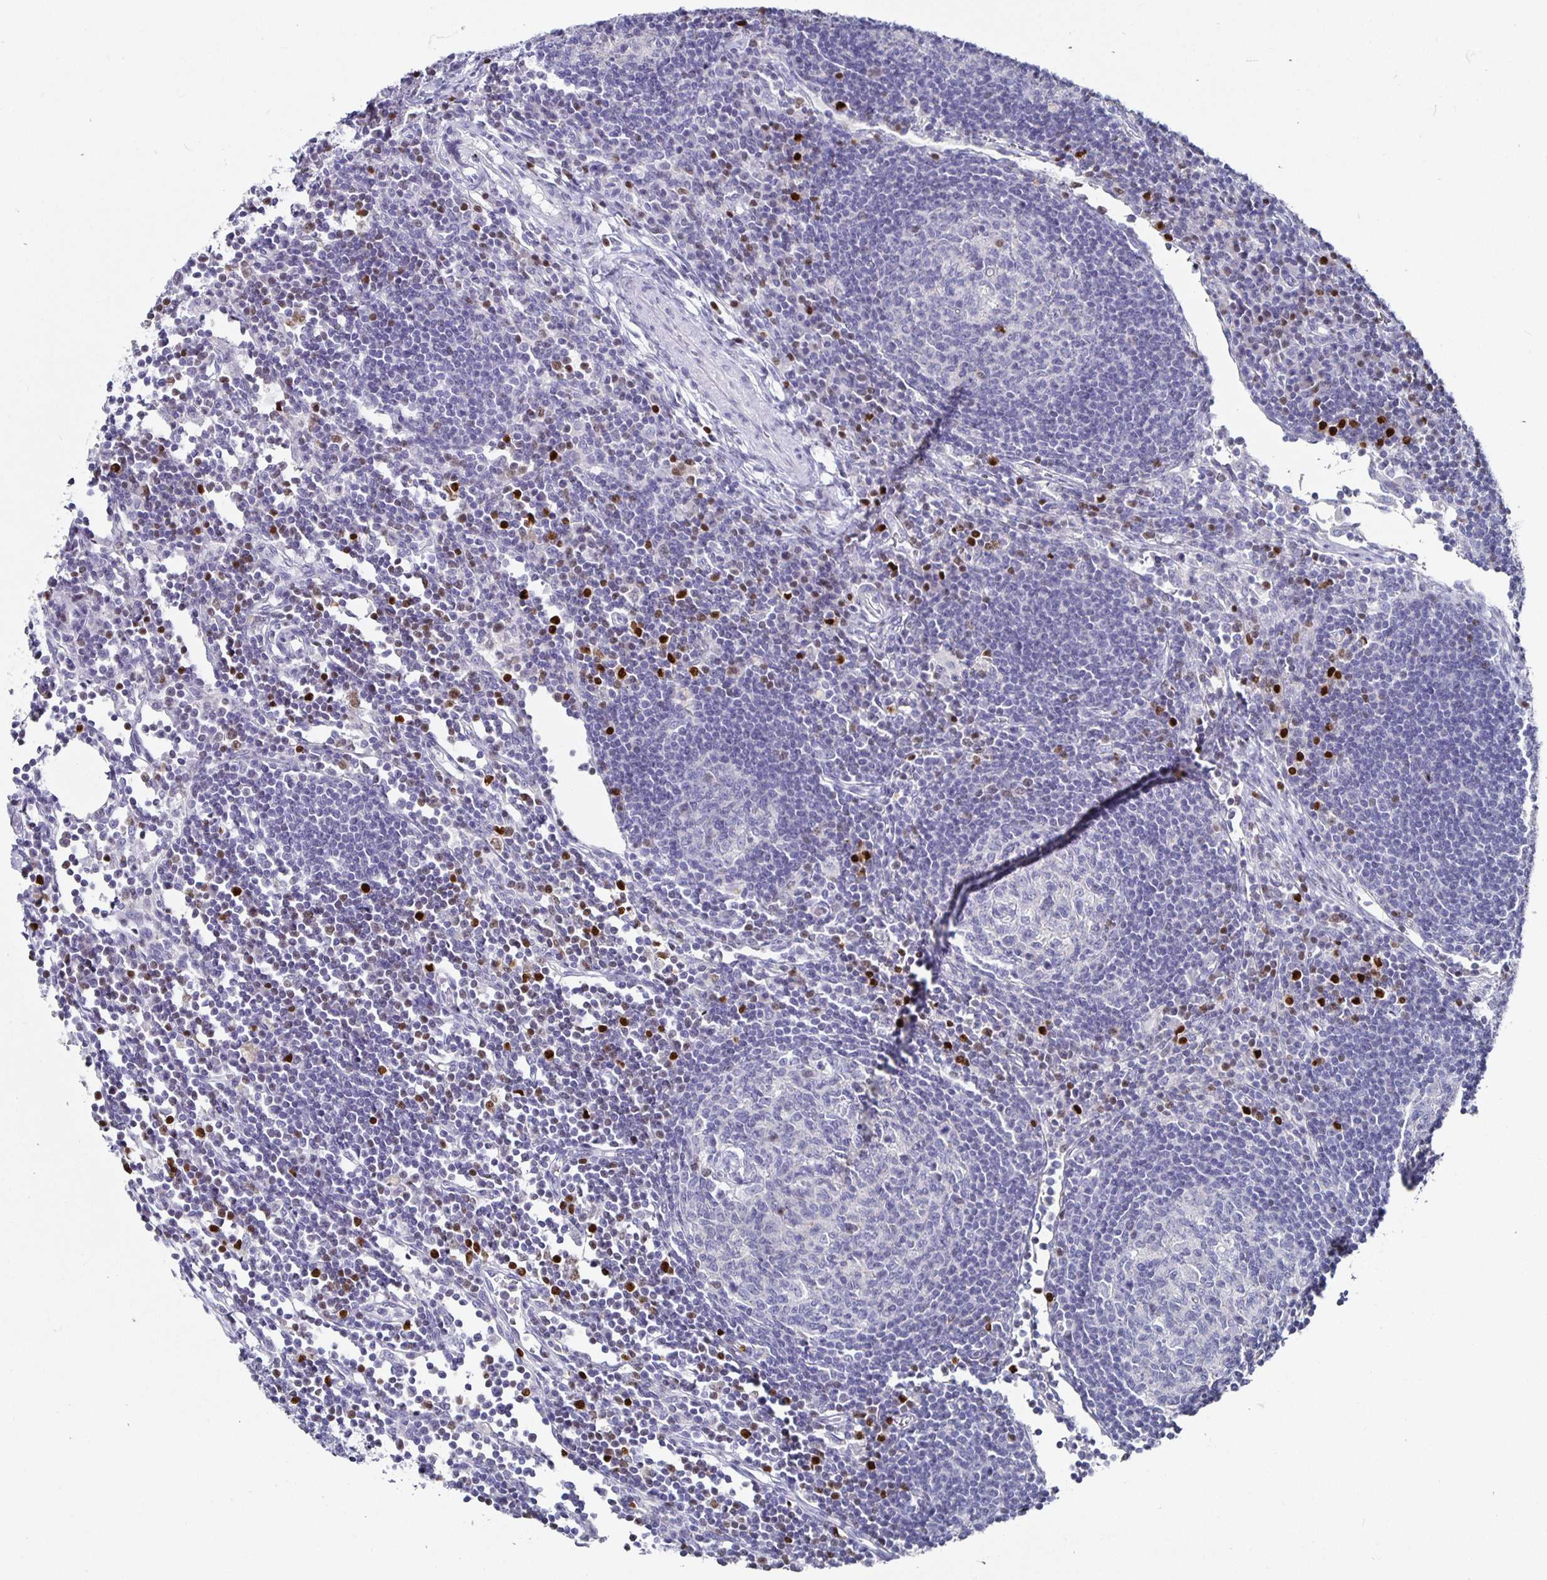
{"staining": {"intensity": "negative", "quantity": "none", "location": "none"}, "tissue": "lymph node", "cell_type": "Germinal center cells", "image_type": "normal", "snomed": [{"axis": "morphology", "description": "Normal tissue, NOS"}, {"axis": "topography", "description": "Lymph node"}], "caption": "IHC of normal human lymph node exhibits no staining in germinal center cells.", "gene": "RUNX2", "patient": {"sex": "male", "age": 67}}